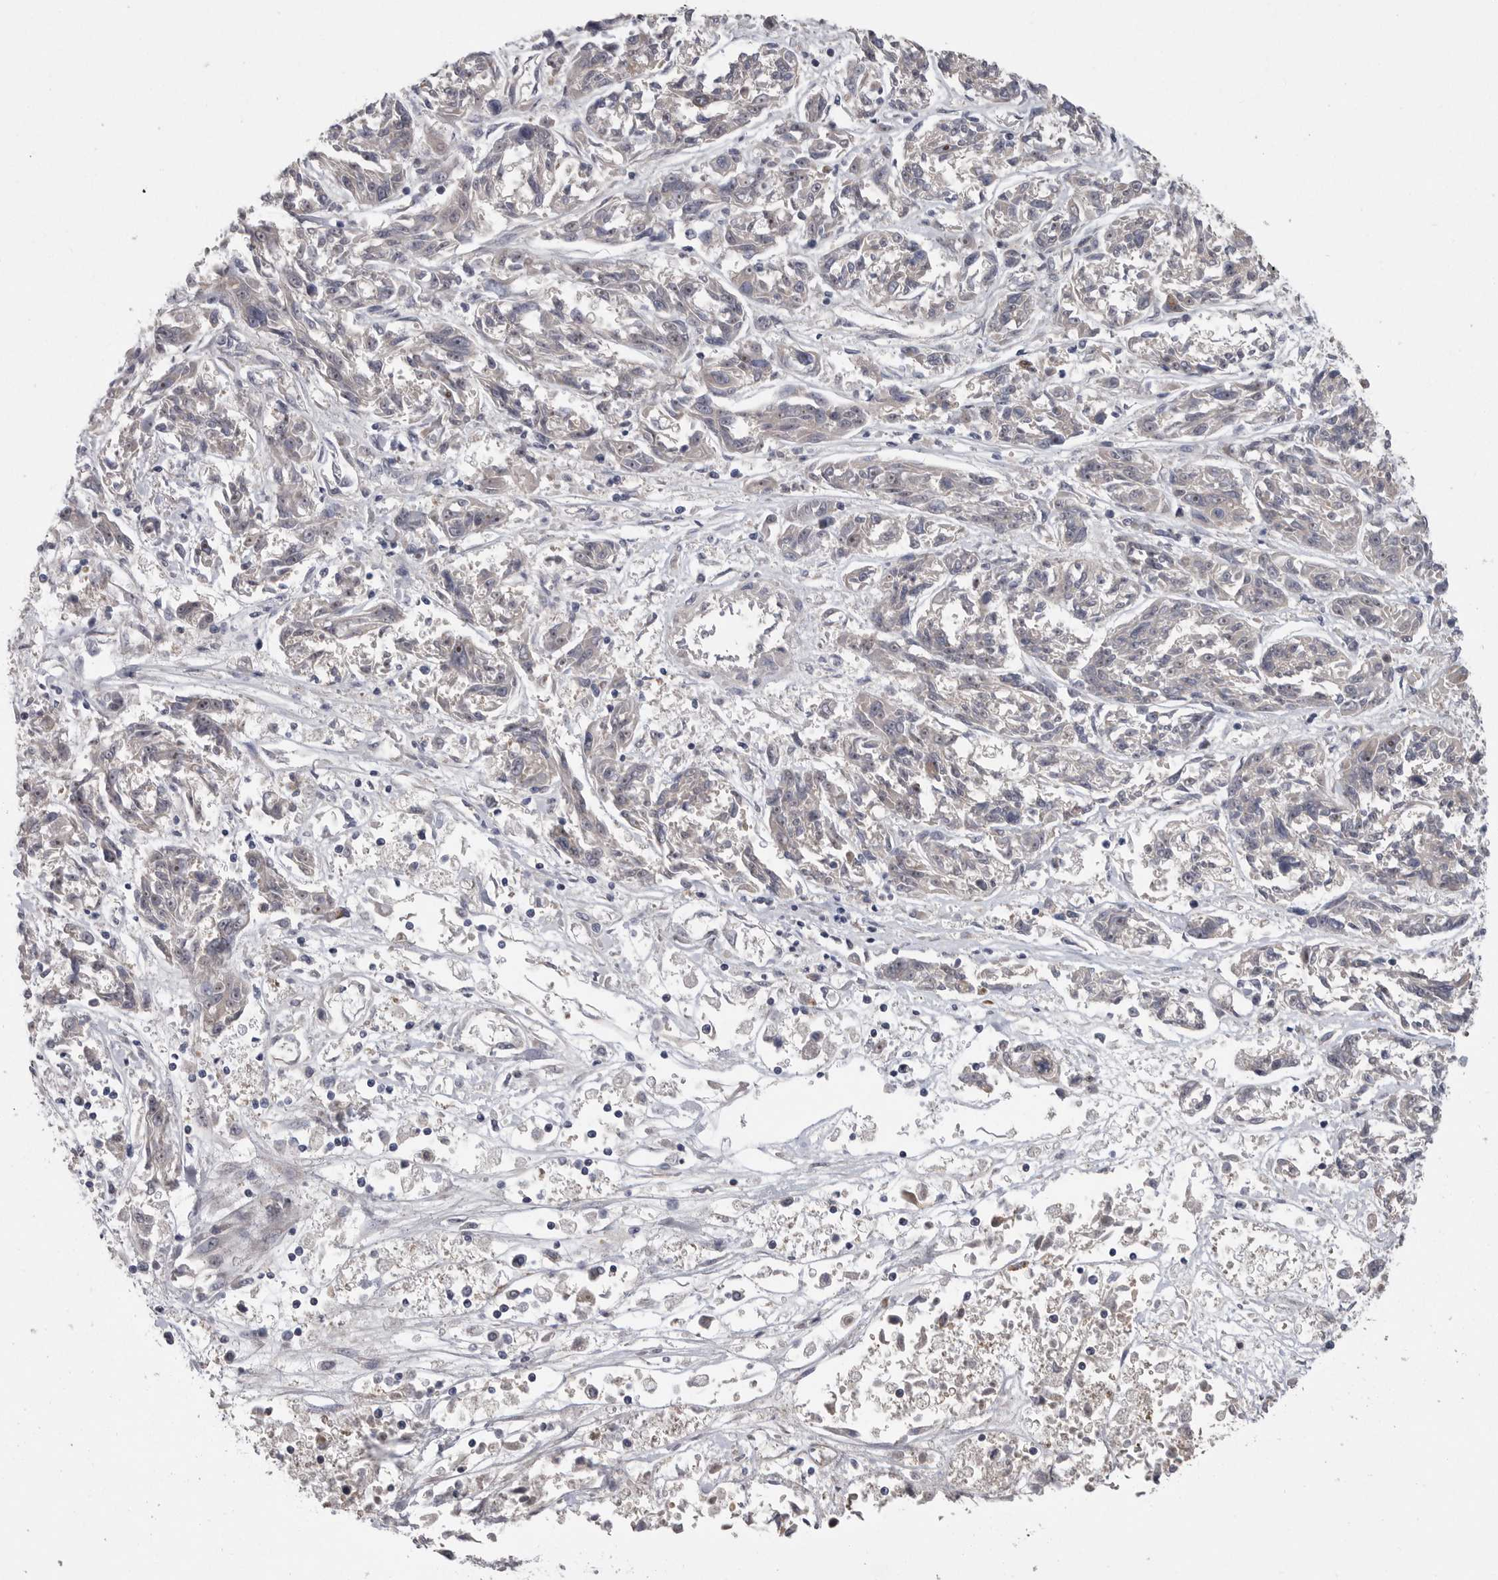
{"staining": {"intensity": "negative", "quantity": "none", "location": "none"}, "tissue": "melanoma", "cell_type": "Tumor cells", "image_type": "cancer", "snomed": [{"axis": "morphology", "description": "Malignant melanoma, NOS"}, {"axis": "topography", "description": "Skin"}], "caption": "Histopathology image shows no significant protein staining in tumor cells of melanoma. Brightfield microscopy of immunohistochemistry (IHC) stained with DAB (3,3'-diaminobenzidine) (brown) and hematoxylin (blue), captured at high magnification.", "gene": "CRP", "patient": {"sex": "male", "age": 53}}